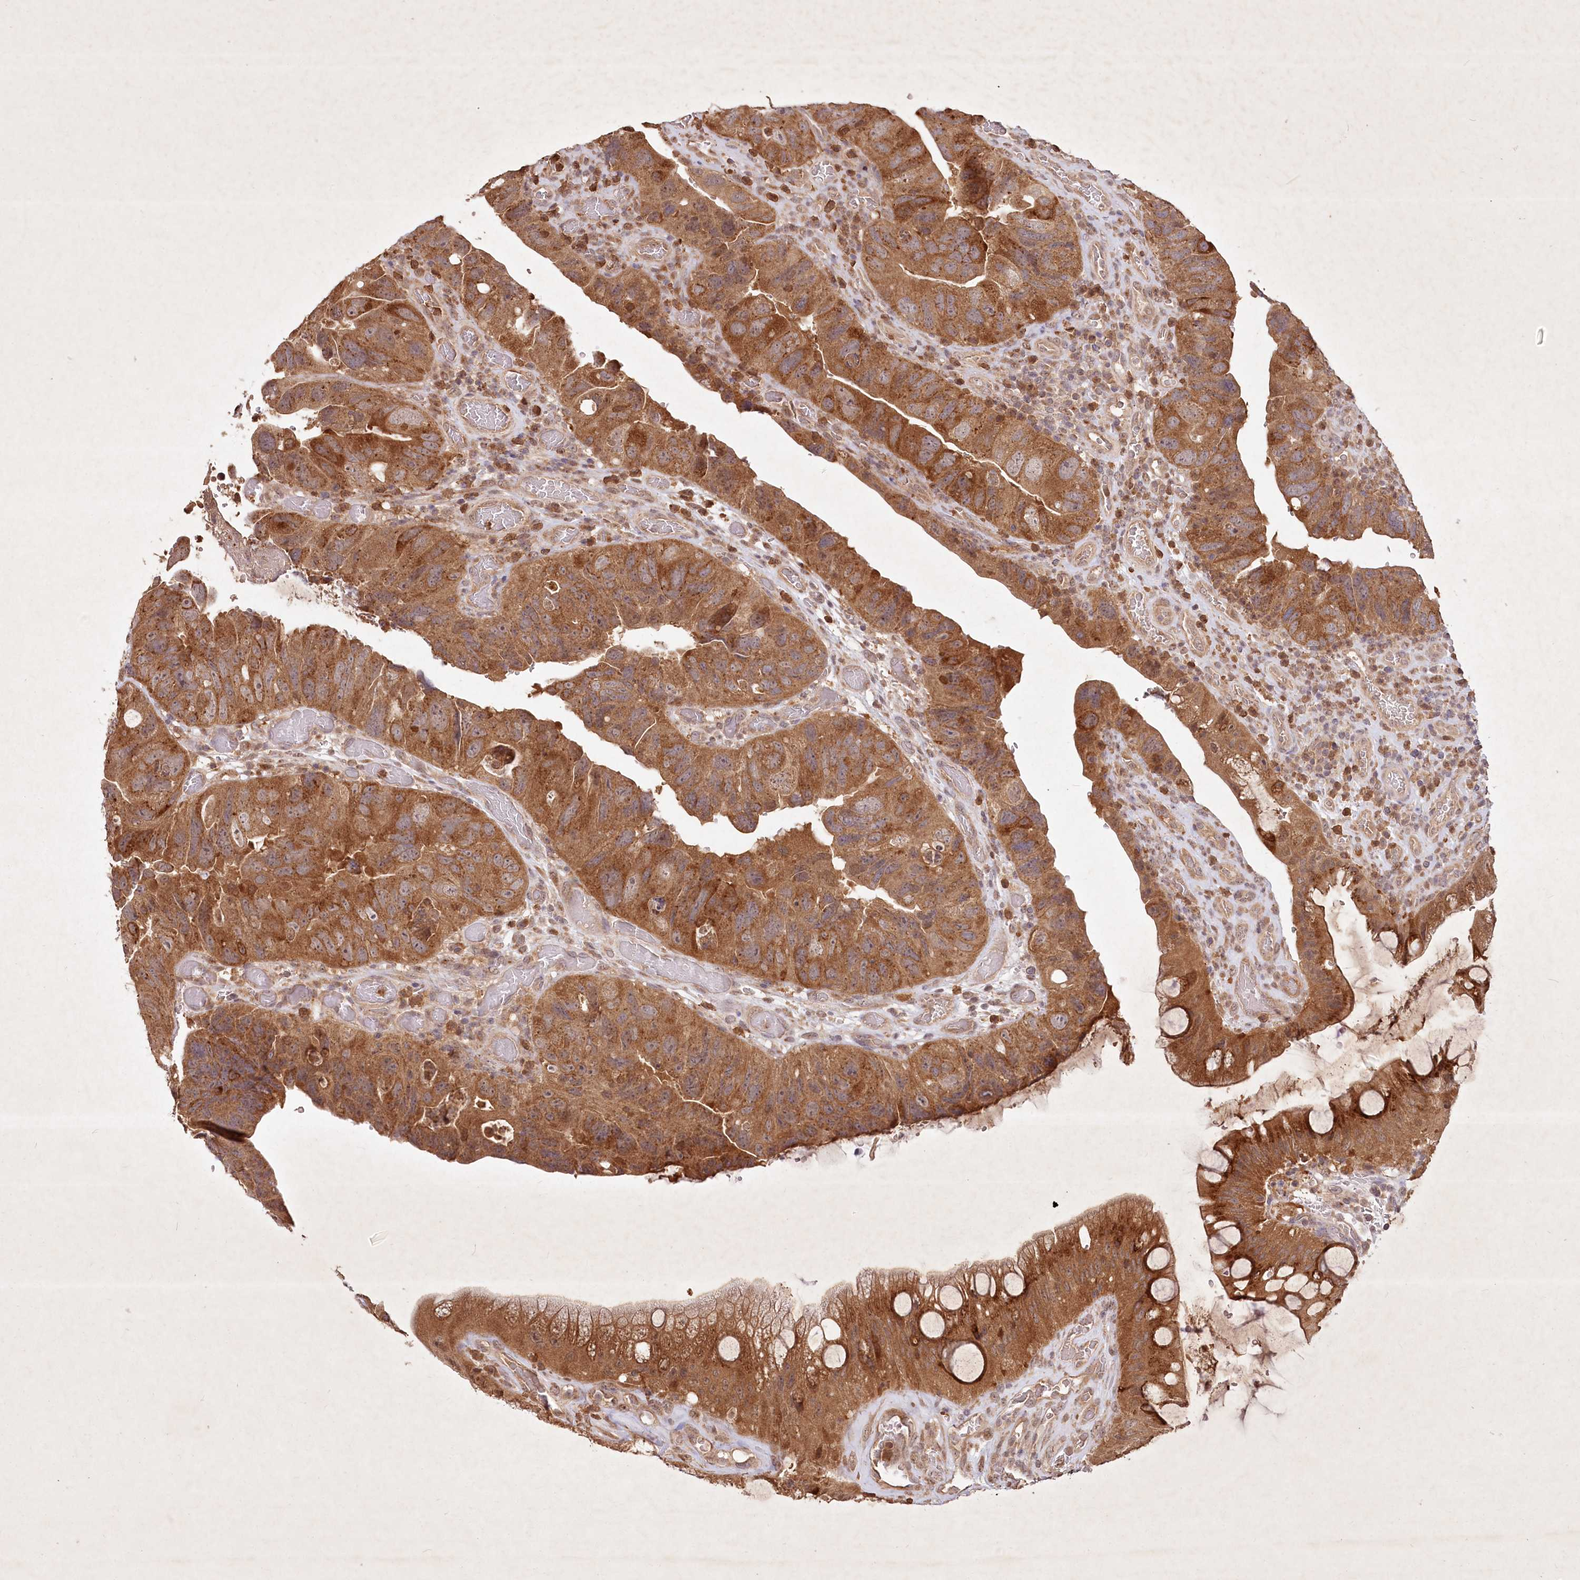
{"staining": {"intensity": "strong", "quantity": ">75%", "location": "cytoplasmic/membranous"}, "tissue": "colorectal cancer", "cell_type": "Tumor cells", "image_type": "cancer", "snomed": [{"axis": "morphology", "description": "Adenocarcinoma, NOS"}, {"axis": "topography", "description": "Rectum"}], "caption": "Tumor cells reveal strong cytoplasmic/membranous expression in approximately >75% of cells in colorectal cancer (adenocarcinoma).", "gene": "IRAK1BP1", "patient": {"sex": "male", "age": 63}}